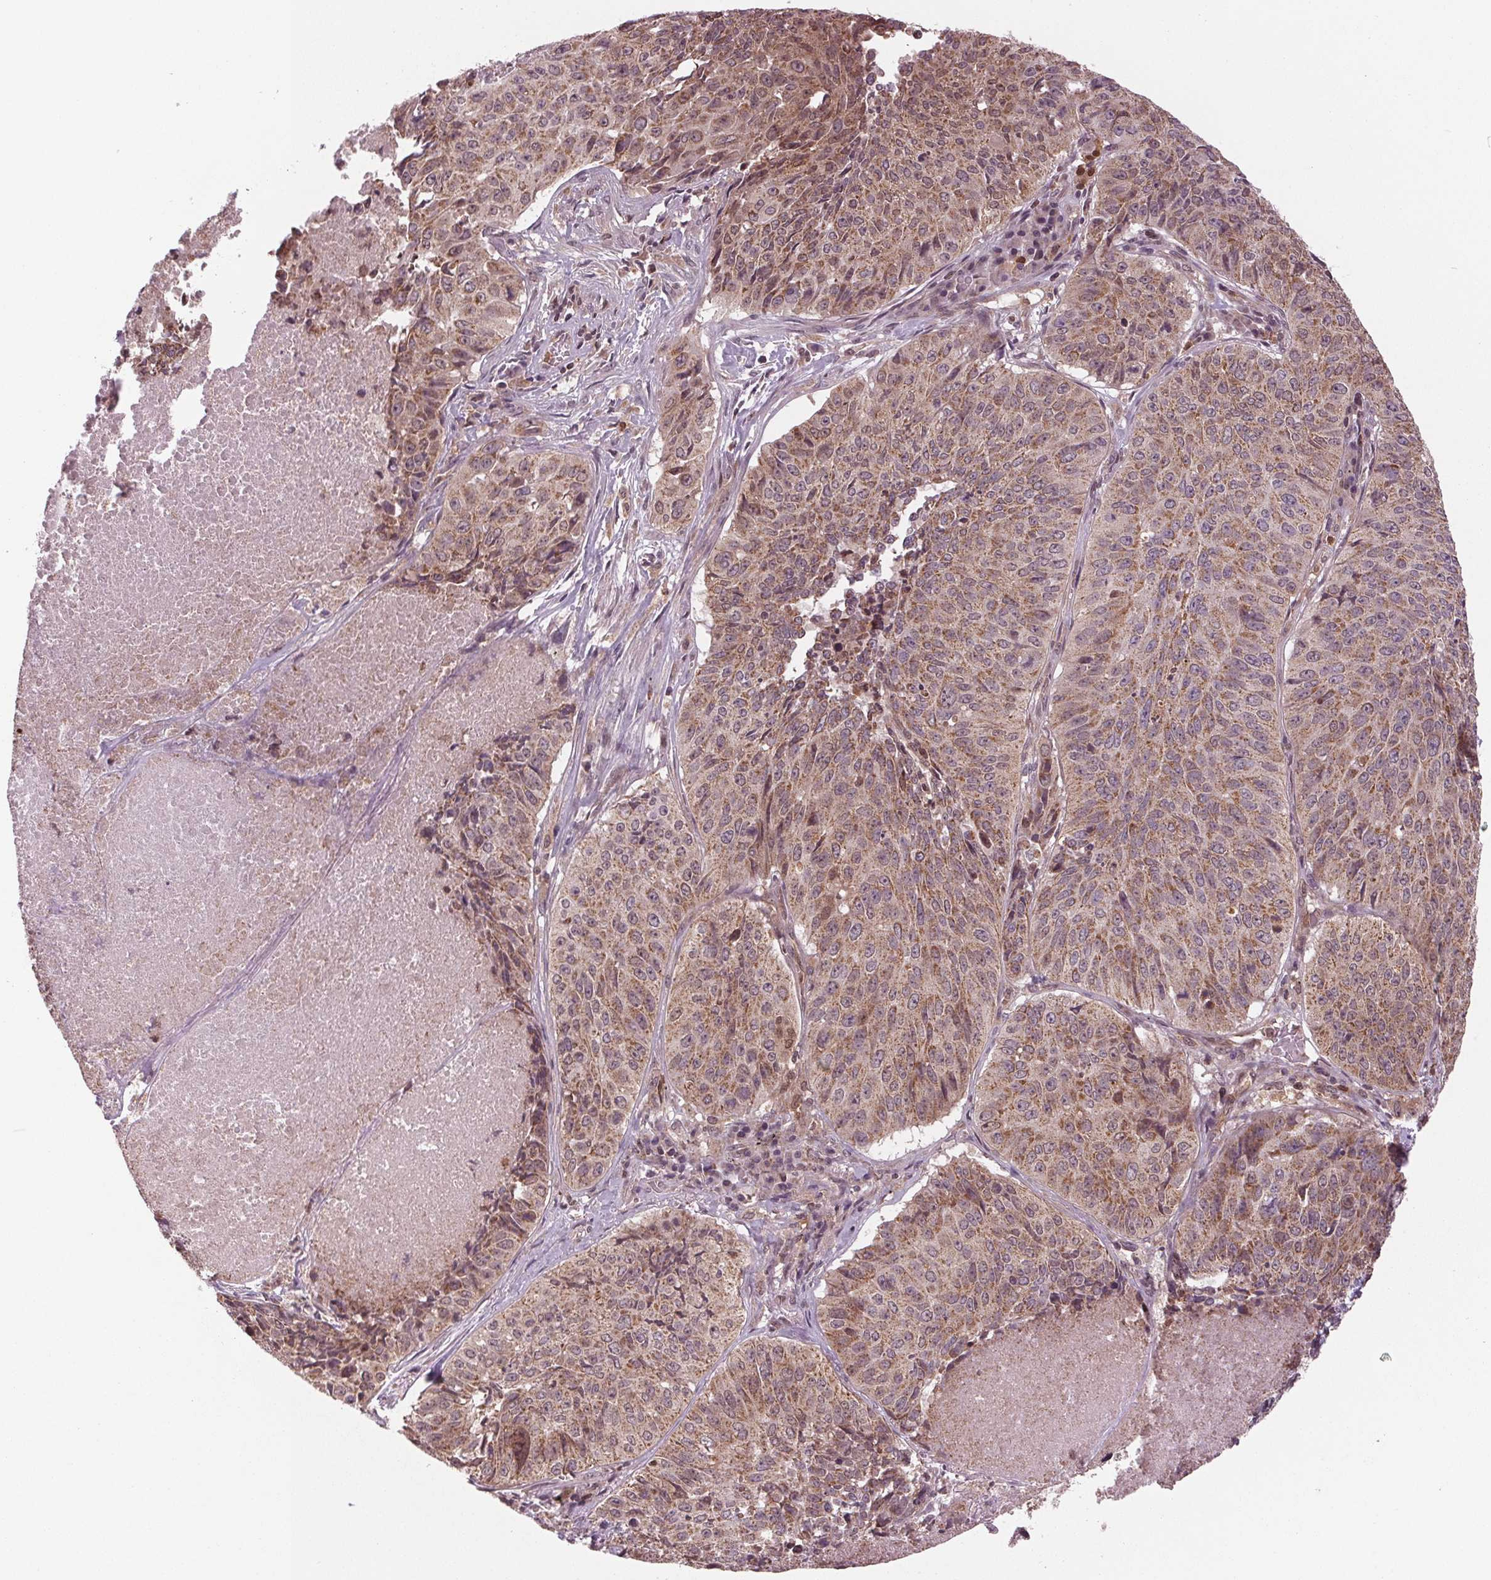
{"staining": {"intensity": "moderate", "quantity": ">75%", "location": "cytoplasmic/membranous"}, "tissue": "lung cancer", "cell_type": "Tumor cells", "image_type": "cancer", "snomed": [{"axis": "morphology", "description": "Normal tissue, NOS"}, {"axis": "morphology", "description": "Squamous cell carcinoma, NOS"}, {"axis": "topography", "description": "Bronchus"}, {"axis": "topography", "description": "Lung"}], "caption": "Immunohistochemistry micrograph of neoplastic tissue: human lung cancer stained using IHC displays medium levels of moderate protein expression localized specifically in the cytoplasmic/membranous of tumor cells, appearing as a cytoplasmic/membranous brown color.", "gene": "STAT3", "patient": {"sex": "male", "age": 64}}